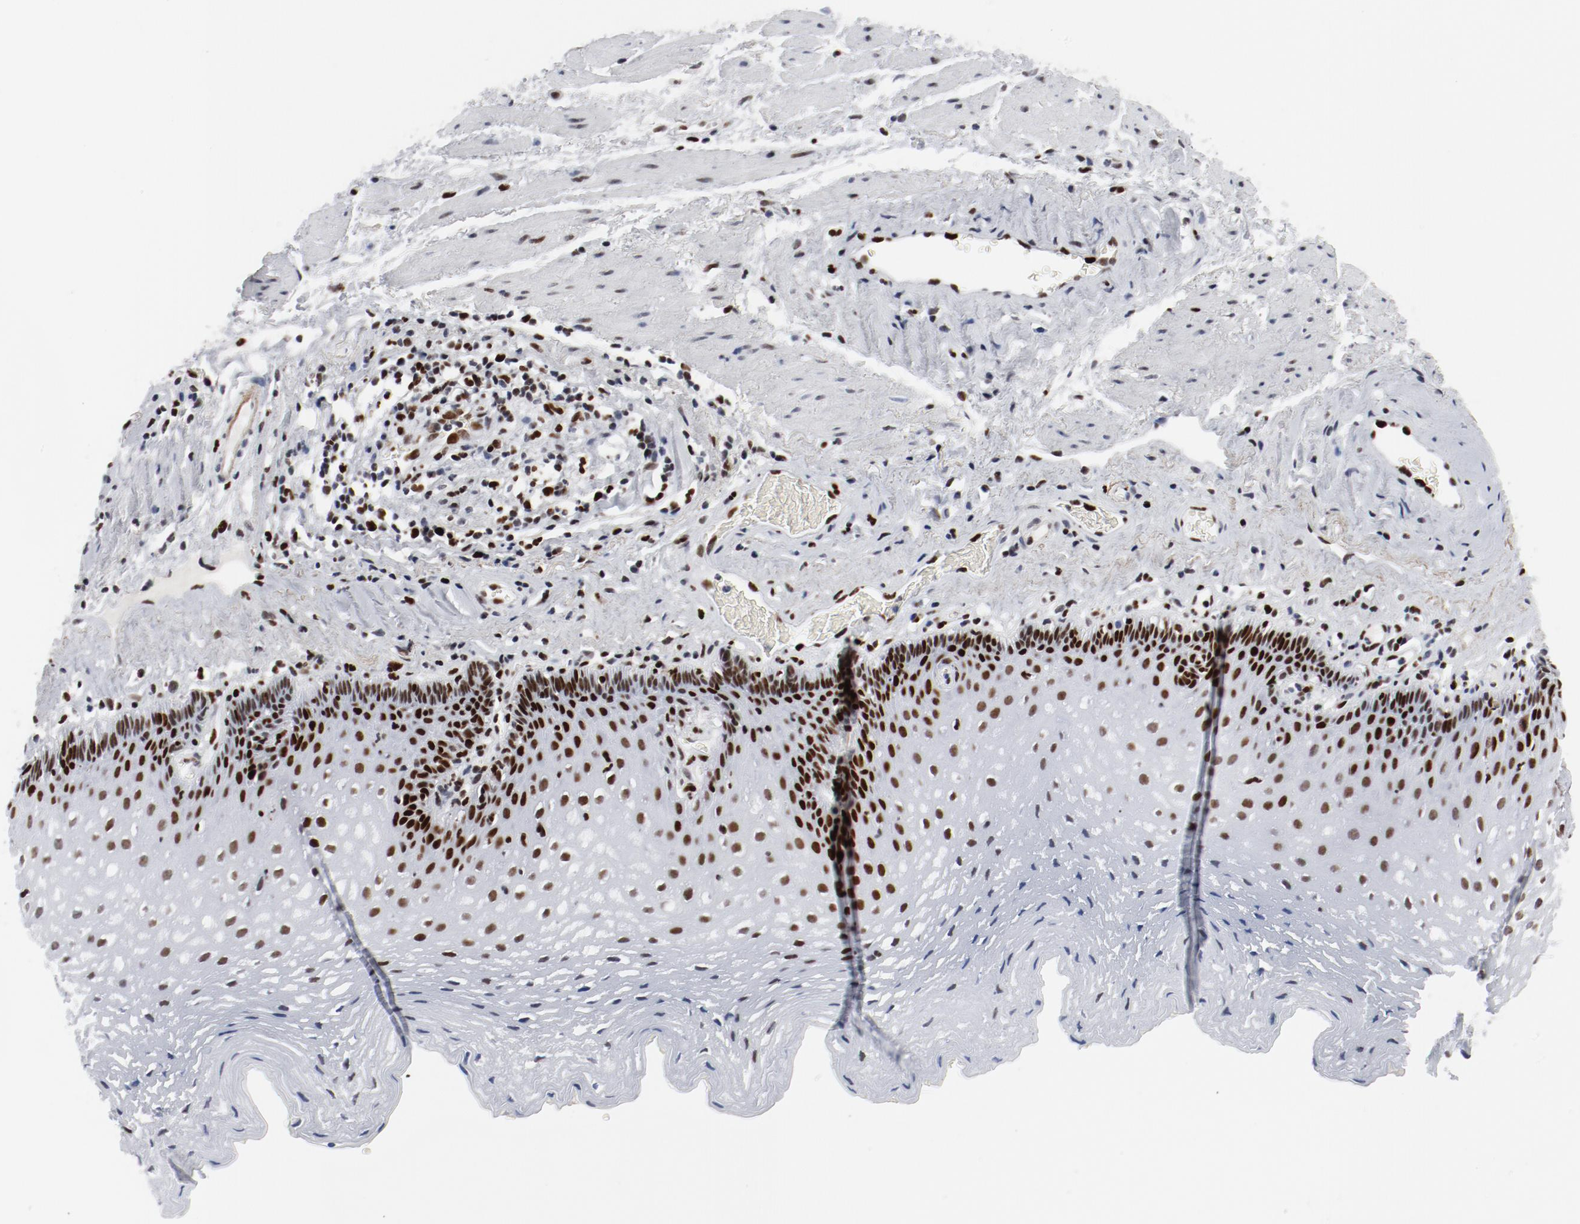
{"staining": {"intensity": "strong", "quantity": "25%-75%", "location": "nuclear"}, "tissue": "esophagus", "cell_type": "Squamous epithelial cells", "image_type": "normal", "snomed": [{"axis": "morphology", "description": "Normal tissue, NOS"}, {"axis": "topography", "description": "Esophagus"}], "caption": "A brown stain labels strong nuclear staining of a protein in squamous epithelial cells of normal human esophagus. (brown staining indicates protein expression, while blue staining denotes nuclei).", "gene": "POLD1", "patient": {"sex": "female", "age": 70}}